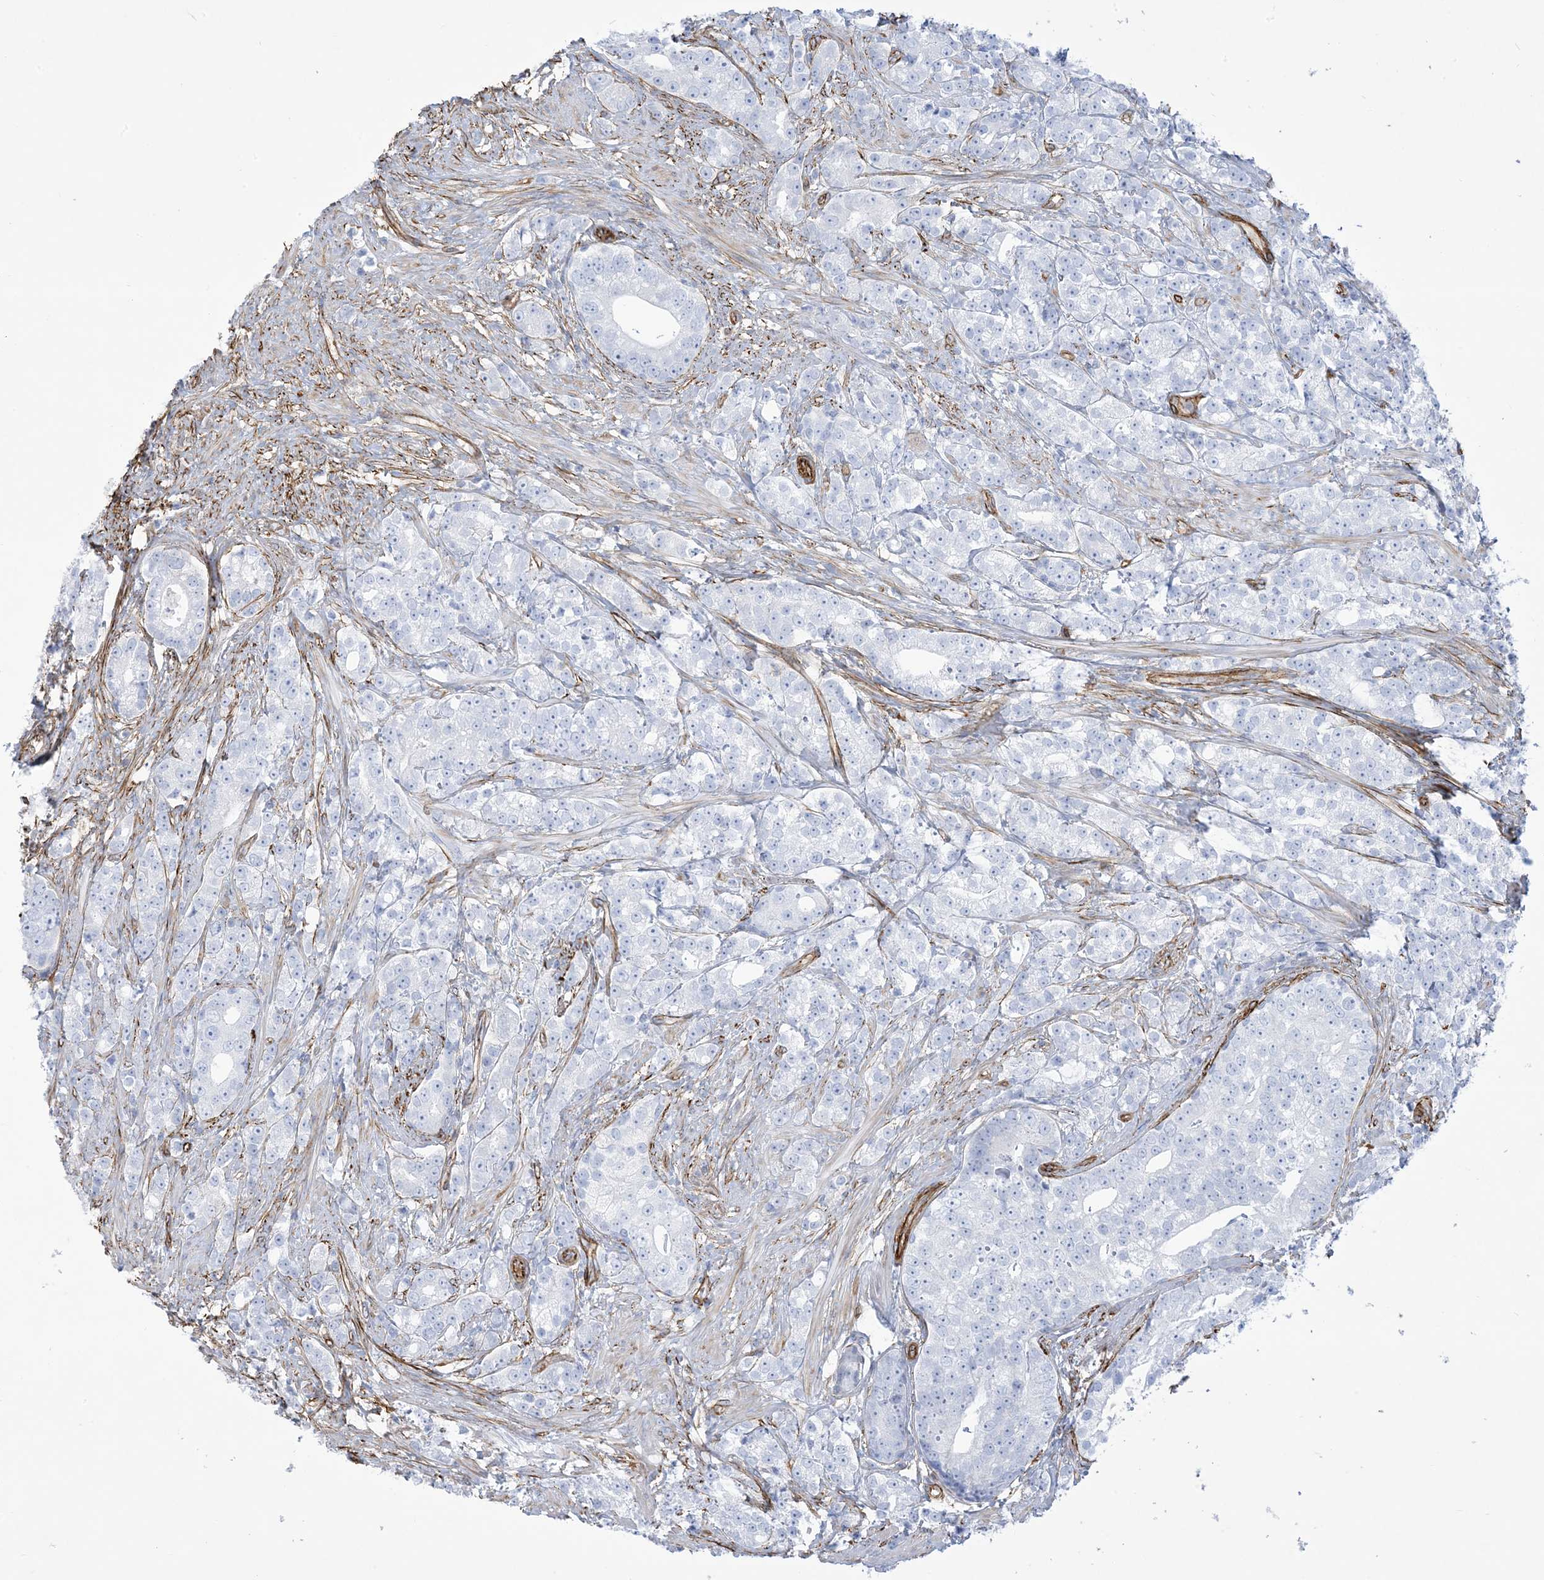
{"staining": {"intensity": "negative", "quantity": "none", "location": "none"}, "tissue": "prostate cancer", "cell_type": "Tumor cells", "image_type": "cancer", "snomed": [{"axis": "morphology", "description": "Adenocarcinoma, High grade"}, {"axis": "topography", "description": "Prostate"}], "caption": "Tumor cells are negative for brown protein staining in prostate high-grade adenocarcinoma.", "gene": "B3GNT7", "patient": {"sex": "male", "age": 69}}